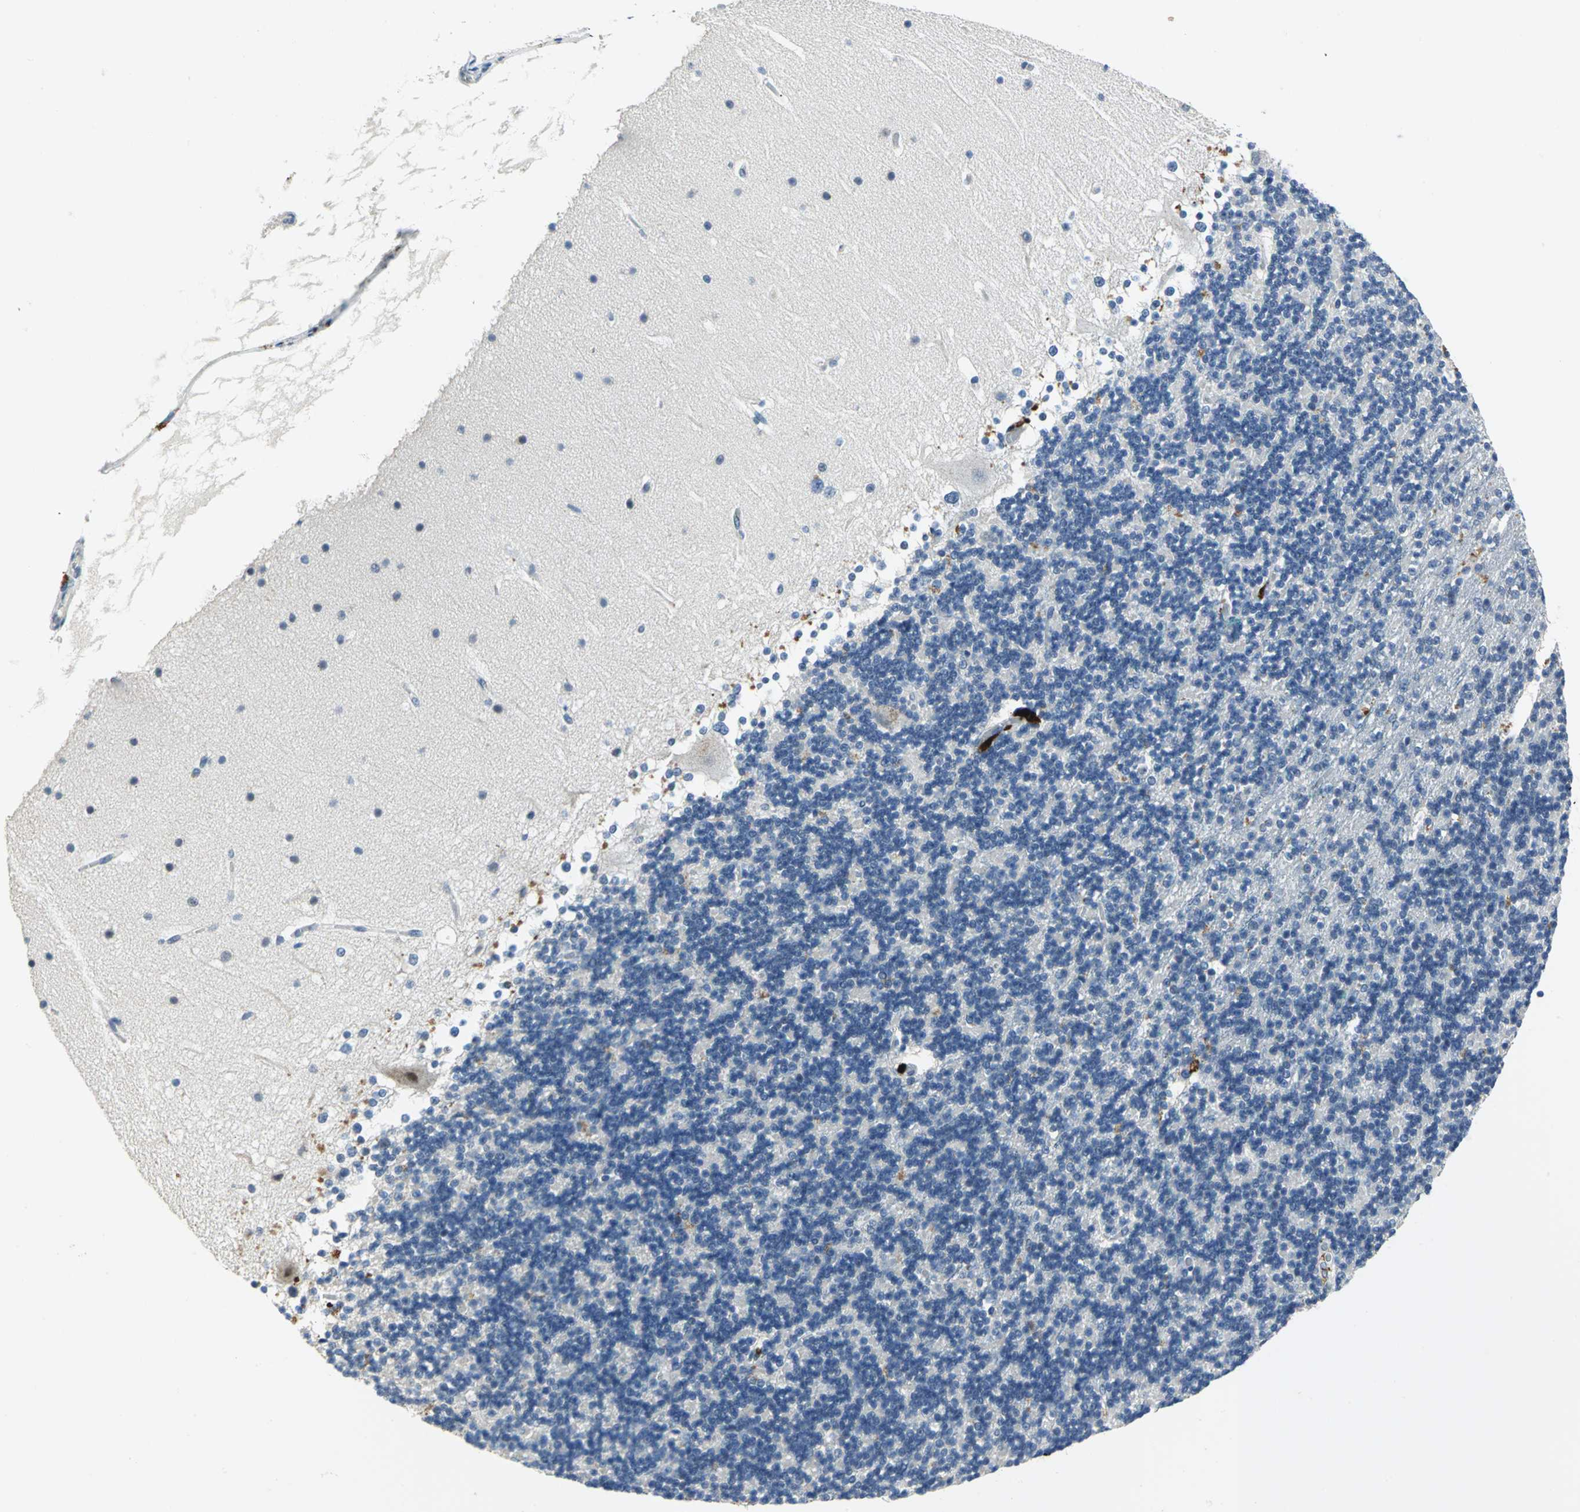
{"staining": {"intensity": "strong", "quantity": "<25%", "location": "cytoplasmic/membranous"}, "tissue": "cerebellum", "cell_type": "Cells in granular layer", "image_type": "normal", "snomed": [{"axis": "morphology", "description": "Normal tissue, NOS"}, {"axis": "topography", "description": "Cerebellum"}], "caption": "IHC histopathology image of benign cerebellum: cerebellum stained using immunohistochemistry (IHC) reveals medium levels of strong protein expression localized specifically in the cytoplasmic/membranous of cells in granular layer, appearing as a cytoplasmic/membranous brown color.", "gene": "RAD17", "patient": {"sex": "female", "age": 19}}